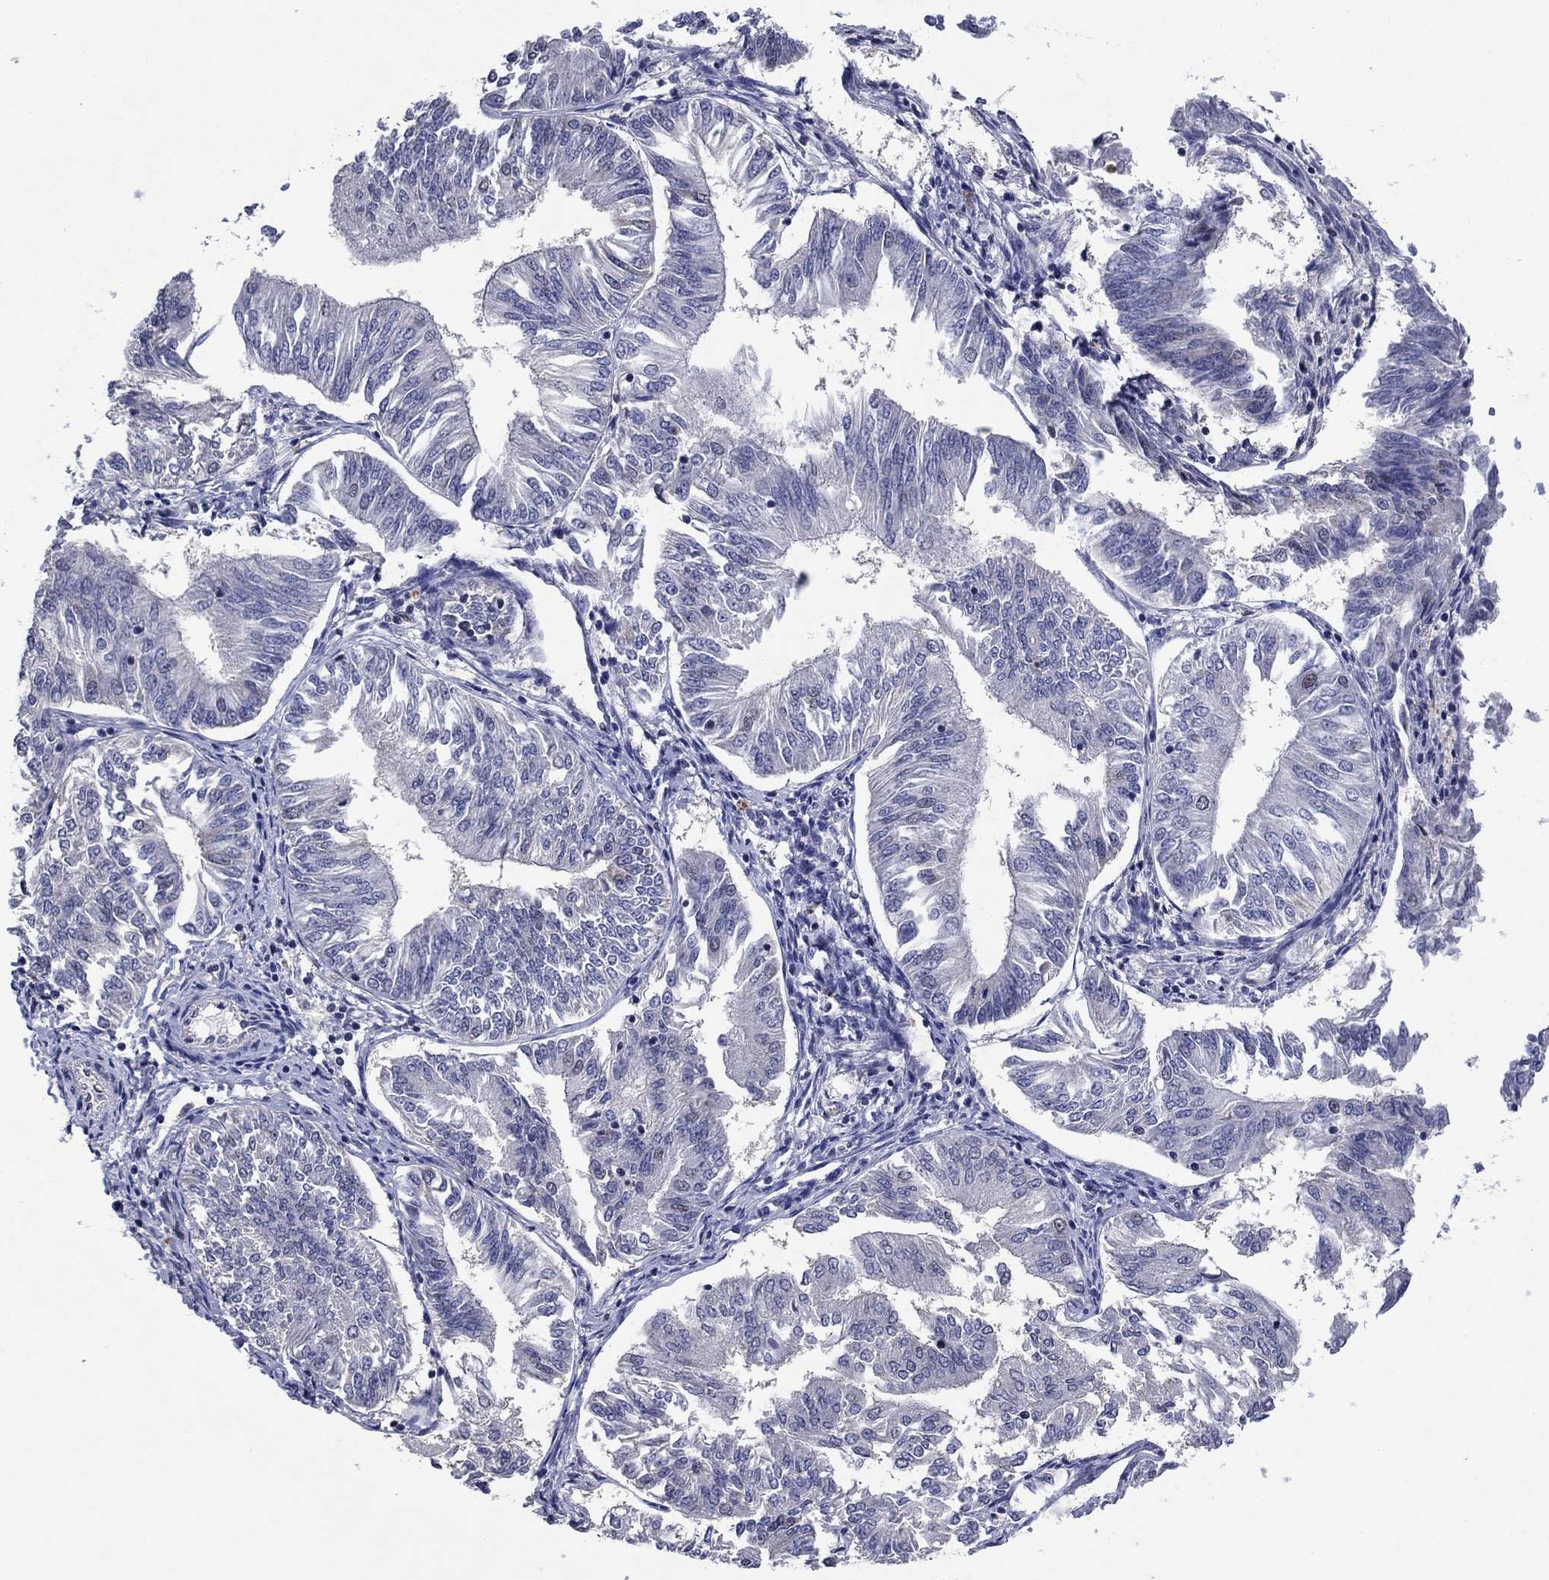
{"staining": {"intensity": "negative", "quantity": "none", "location": "none"}, "tissue": "endometrial cancer", "cell_type": "Tumor cells", "image_type": "cancer", "snomed": [{"axis": "morphology", "description": "Adenocarcinoma, NOS"}, {"axis": "topography", "description": "Endometrium"}], "caption": "Immunohistochemistry of human endometrial cancer (adenocarcinoma) exhibits no positivity in tumor cells.", "gene": "TYMS", "patient": {"sex": "female", "age": 58}}